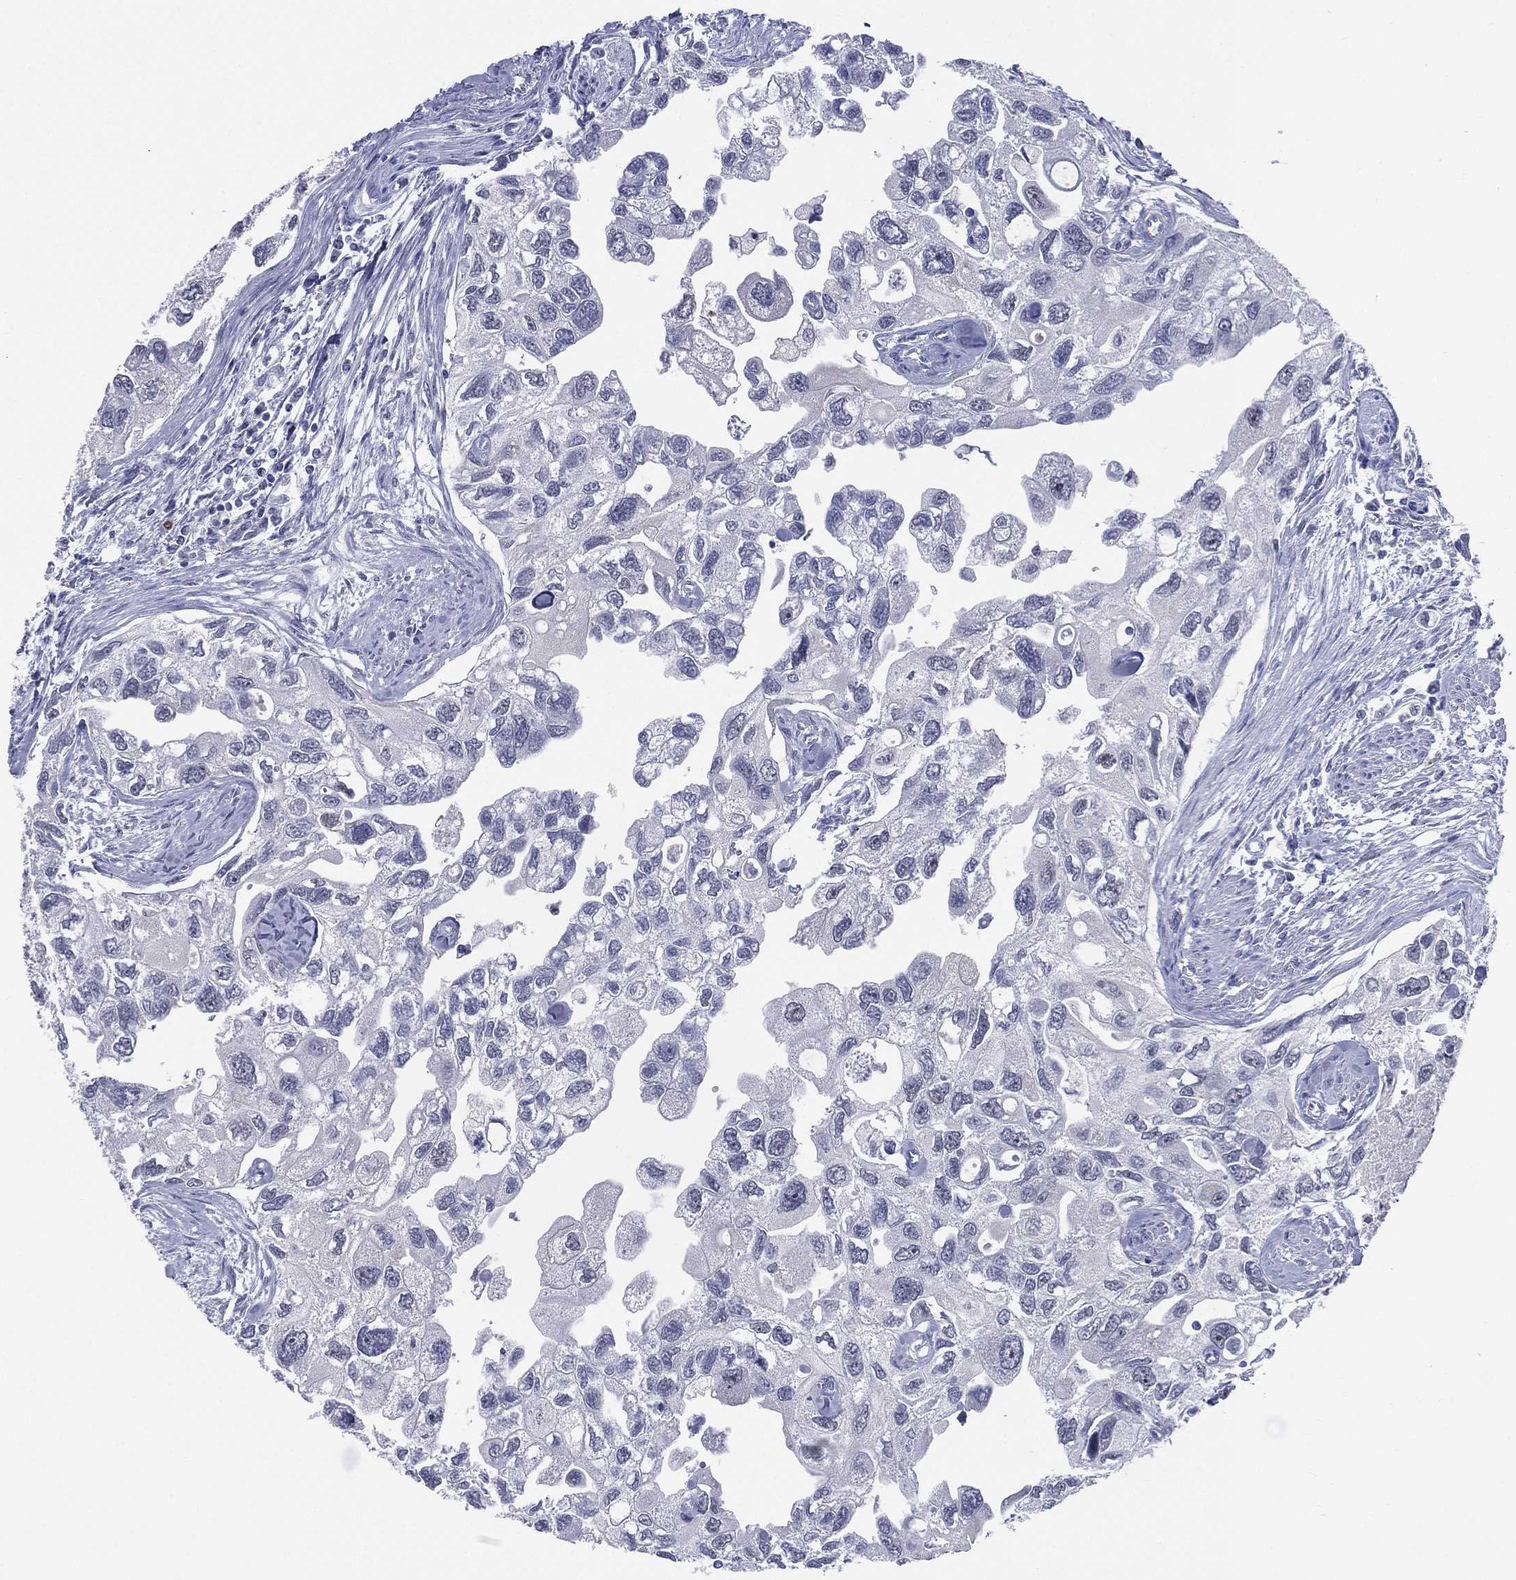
{"staining": {"intensity": "negative", "quantity": "none", "location": "none"}, "tissue": "urothelial cancer", "cell_type": "Tumor cells", "image_type": "cancer", "snomed": [{"axis": "morphology", "description": "Urothelial carcinoma, High grade"}, {"axis": "topography", "description": "Urinary bladder"}], "caption": "Tumor cells show no significant positivity in high-grade urothelial carcinoma.", "gene": "AKAP3", "patient": {"sex": "male", "age": 59}}